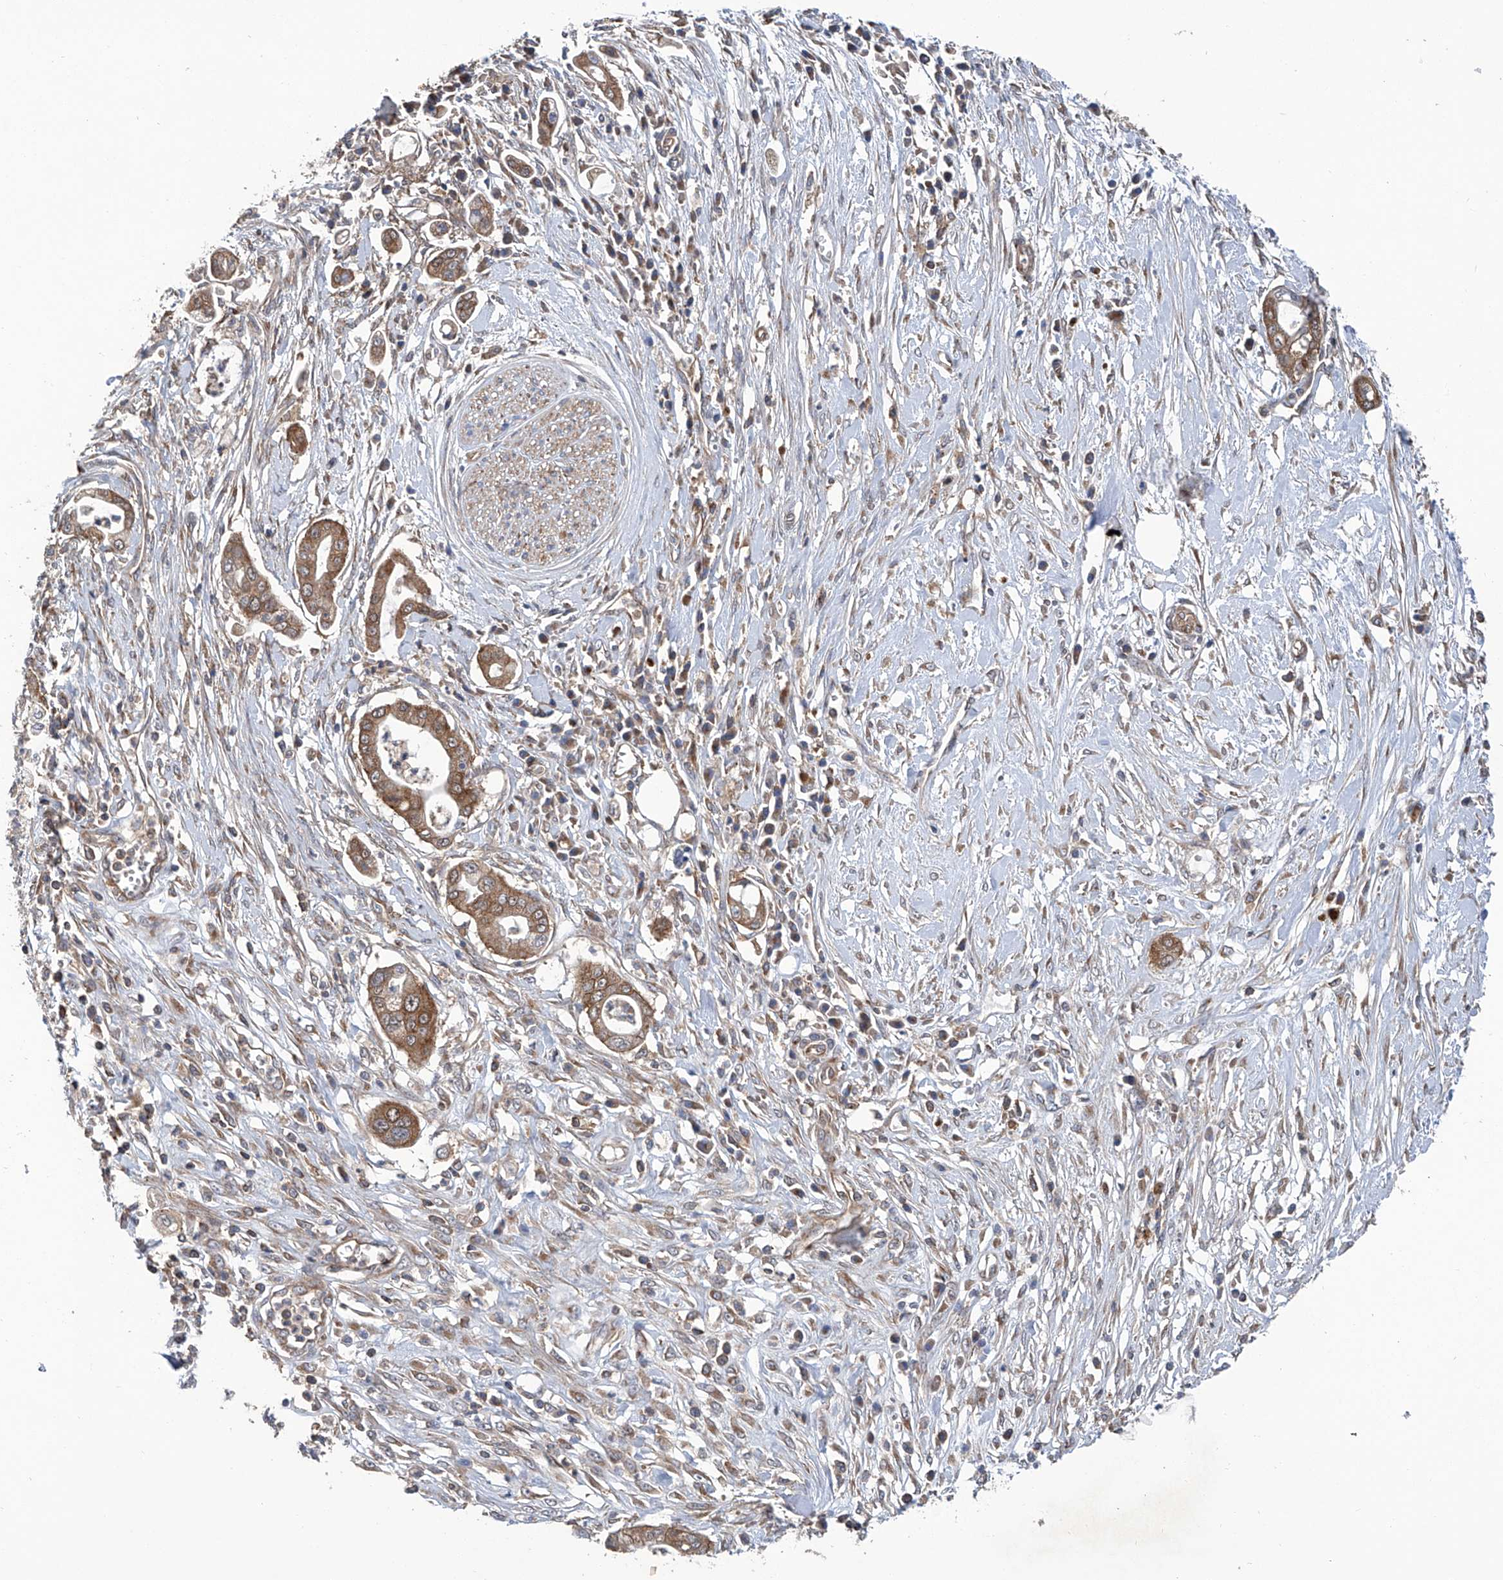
{"staining": {"intensity": "moderate", "quantity": ">75%", "location": "cytoplasmic/membranous"}, "tissue": "pancreatic cancer", "cell_type": "Tumor cells", "image_type": "cancer", "snomed": [{"axis": "morphology", "description": "Adenocarcinoma, NOS"}, {"axis": "topography", "description": "Pancreas"}], "caption": "This image reveals immunohistochemistry staining of human adenocarcinoma (pancreatic), with medium moderate cytoplasmic/membranous staining in about >75% of tumor cells.", "gene": "SMAP1", "patient": {"sex": "male", "age": 68}}